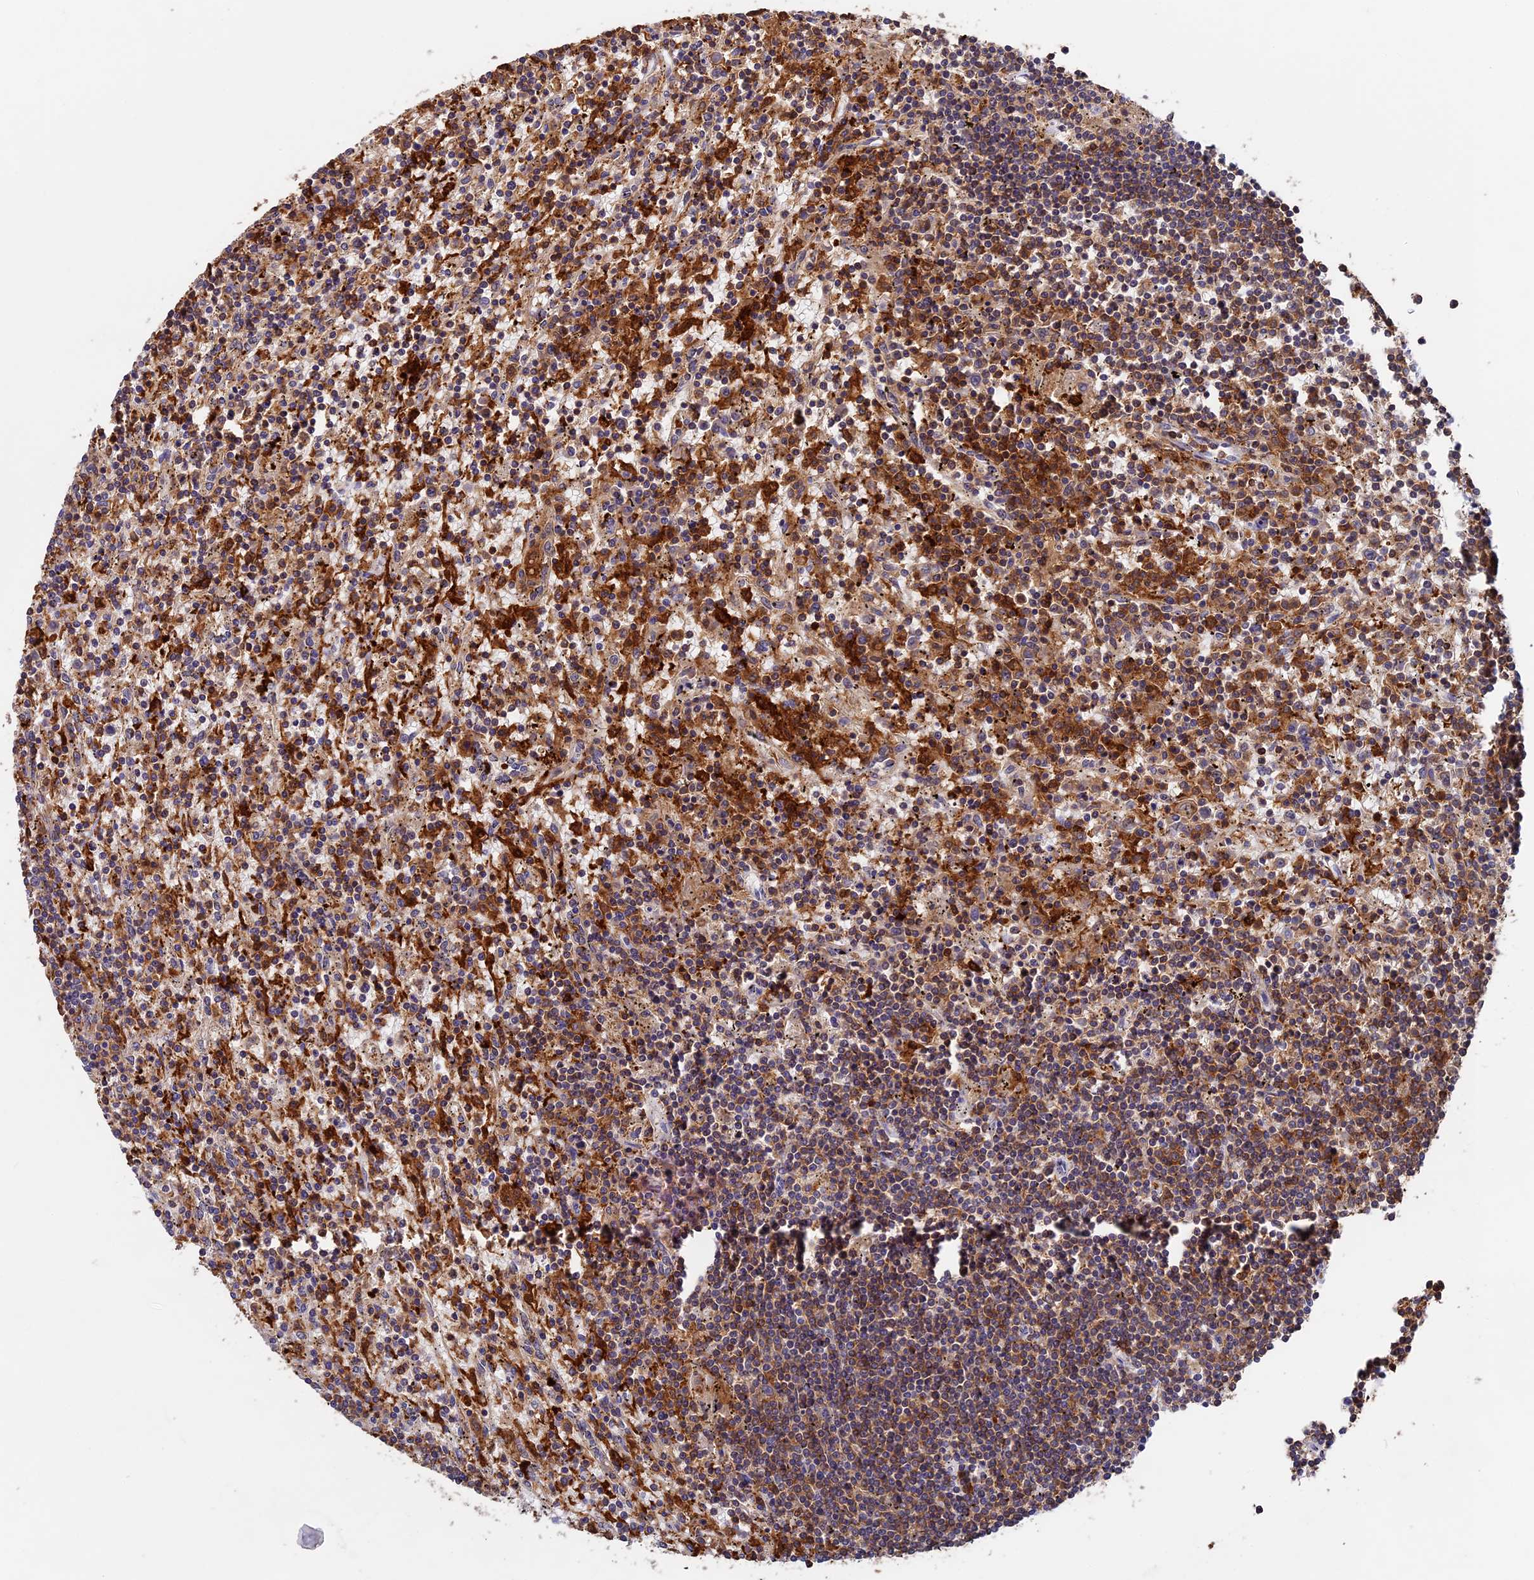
{"staining": {"intensity": "moderate", "quantity": "<25%", "location": "cytoplasmic/membranous"}, "tissue": "lymphoma", "cell_type": "Tumor cells", "image_type": "cancer", "snomed": [{"axis": "morphology", "description": "Malignant lymphoma, non-Hodgkin's type, Low grade"}, {"axis": "topography", "description": "Spleen"}], "caption": "The photomicrograph shows staining of low-grade malignant lymphoma, non-Hodgkin's type, revealing moderate cytoplasmic/membranous protein expression (brown color) within tumor cells.", "gene": "ADAT1", "patient": {"sex": "male", "age": 76}}